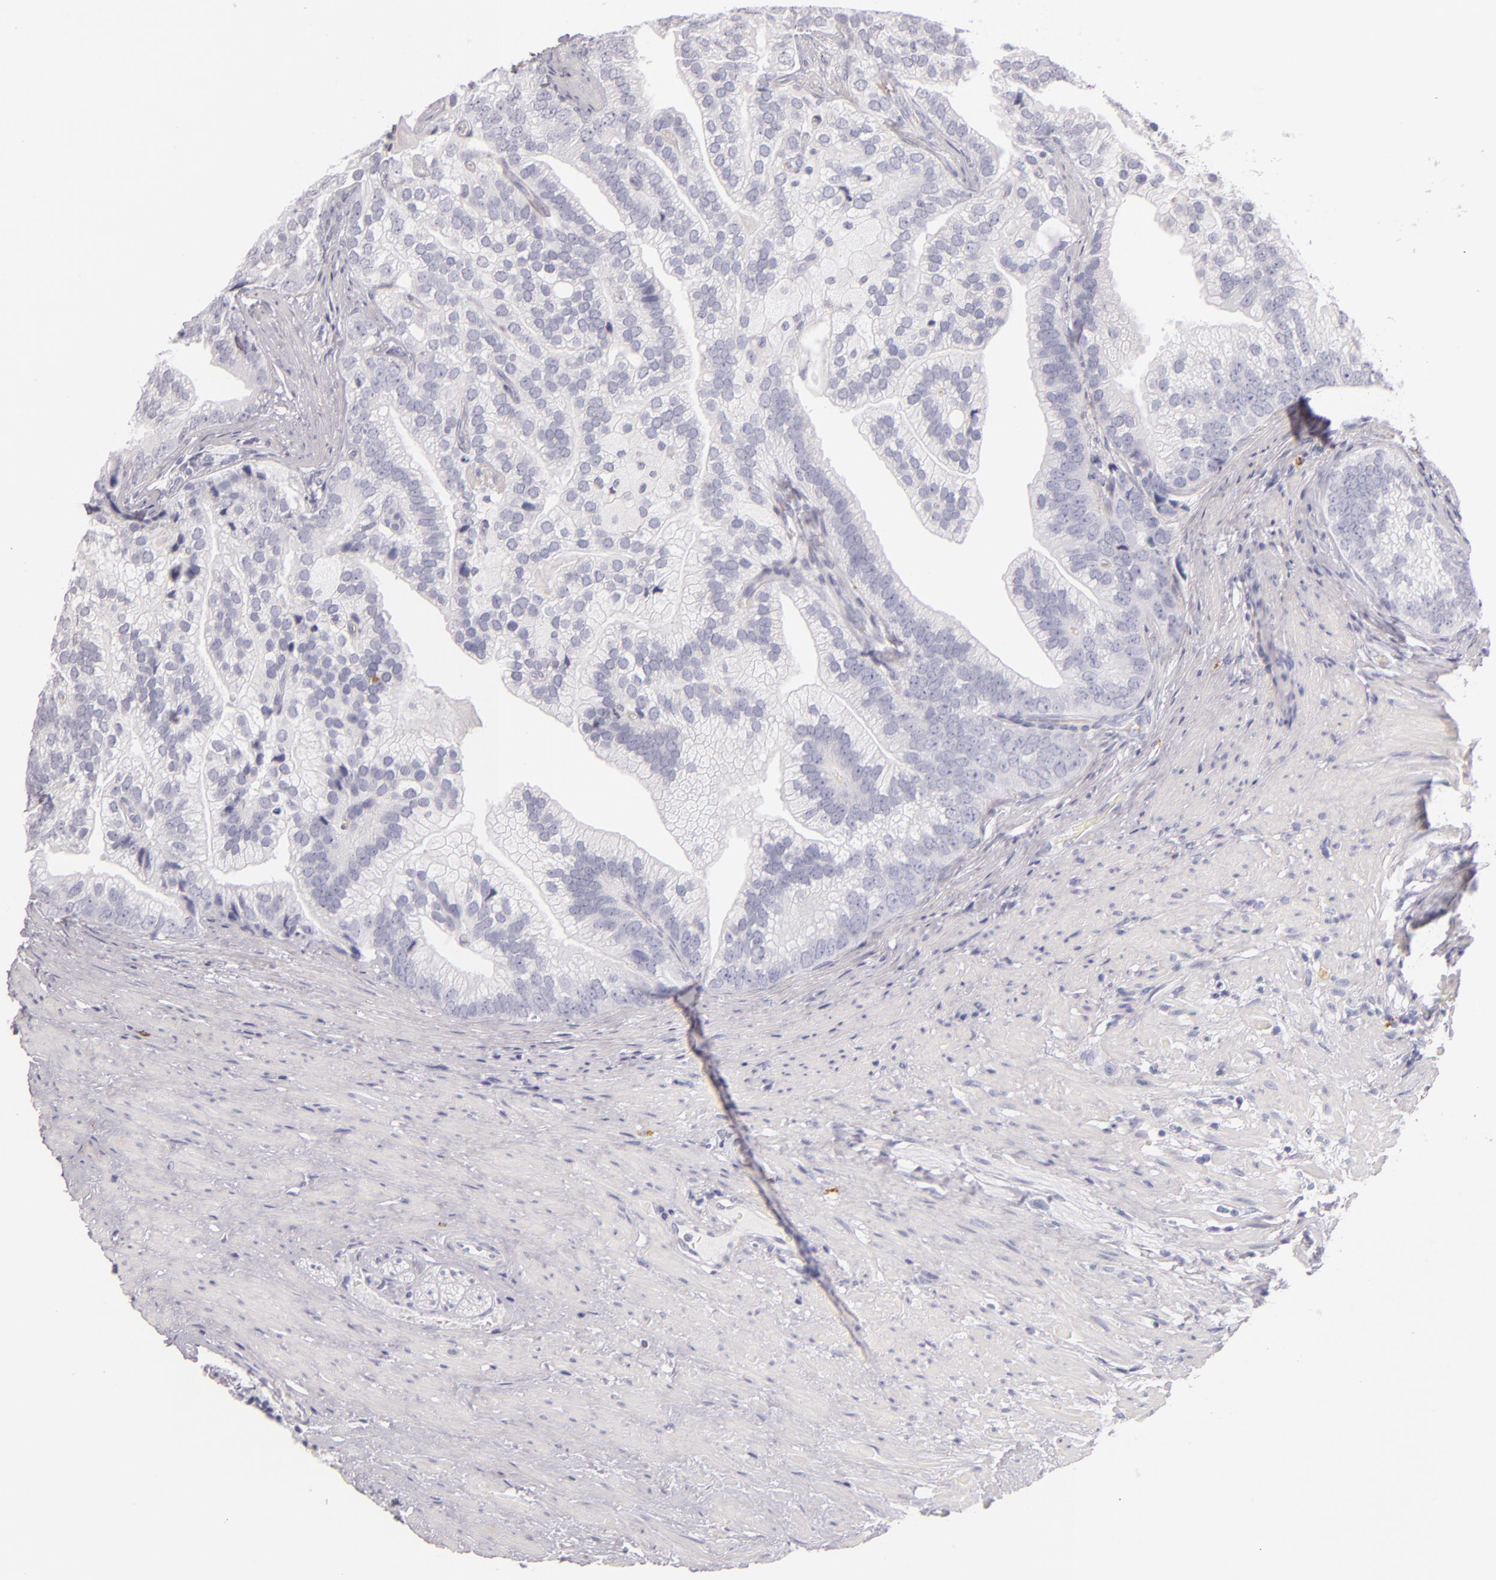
{"staining": {"intensity": "negative", "quantity": "none", "location": "none"}, "tissue": "prostate cancer", "cell_type": "Tumor cells", "image_type": "cancer", "snomed": [{"axis": "morphology", "description": "Adenocarcinoma, Low grade"}, {"axis": "topography", "description": "Prostate"}], "caption": "Tumor cells are negative for protein expression in human prostate cancer (adenocarcinoma (low-grade)).", "gene": "TPSD1", "patient": {"sex": "male", "age": 71}}